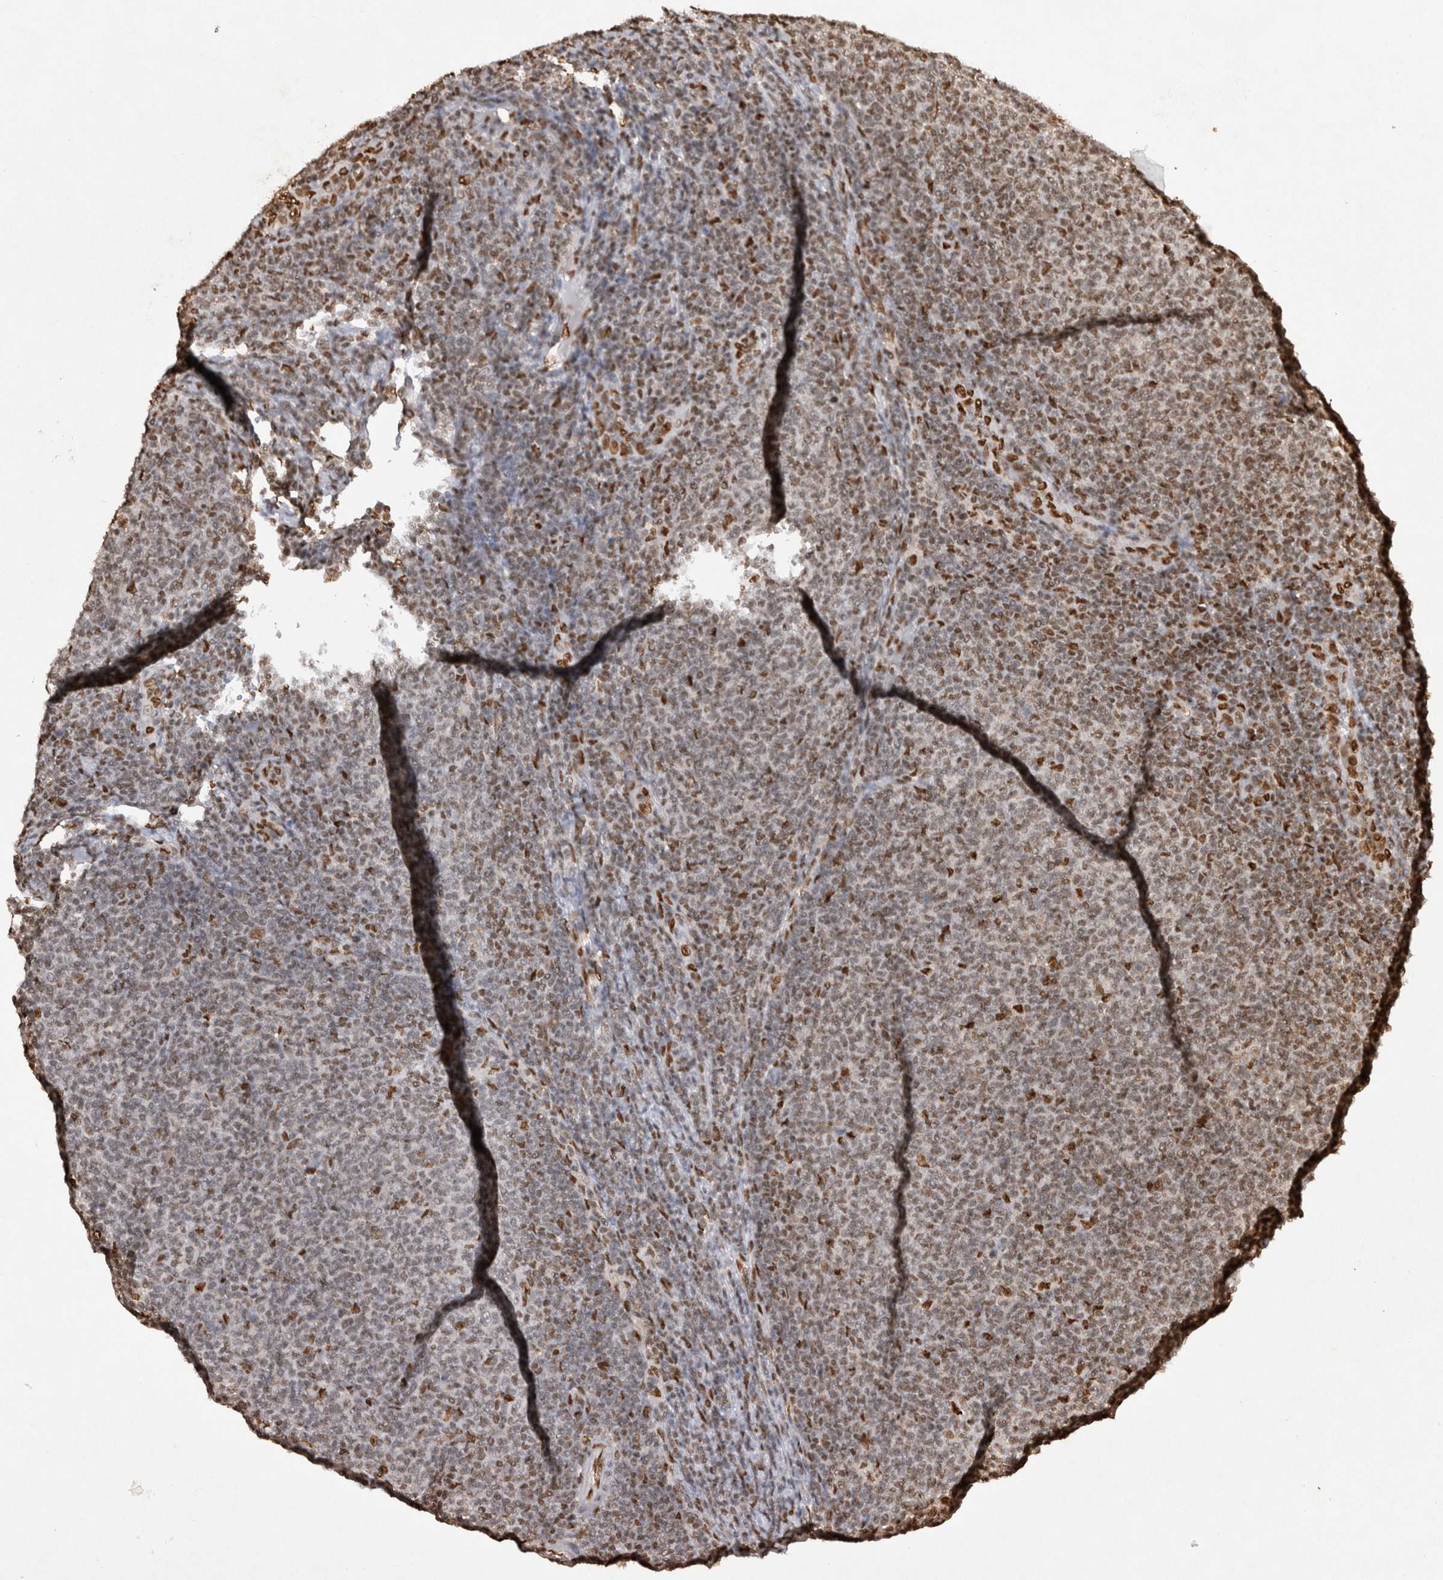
{"staining": {"intensity": "weak", "quantity": "25%-75%", "location": "nuclear"}, "tissue": "lymphoma", "cell_type": "Tumor cells", "image_type": "cancer", "snomed": [{"axis": "morphology", "description": "Malignant lymphoma, non-Hodgkin's type, Low grade"}, {"axis": "topography", "description": "Lymph node"}], "caption": "Lymphoma stained with IHC exhibits weak nuclear staining in about 25%-75% of tumor cells.", "gene": "HDGF", "patient": {"sex": "male", "age": 66}}